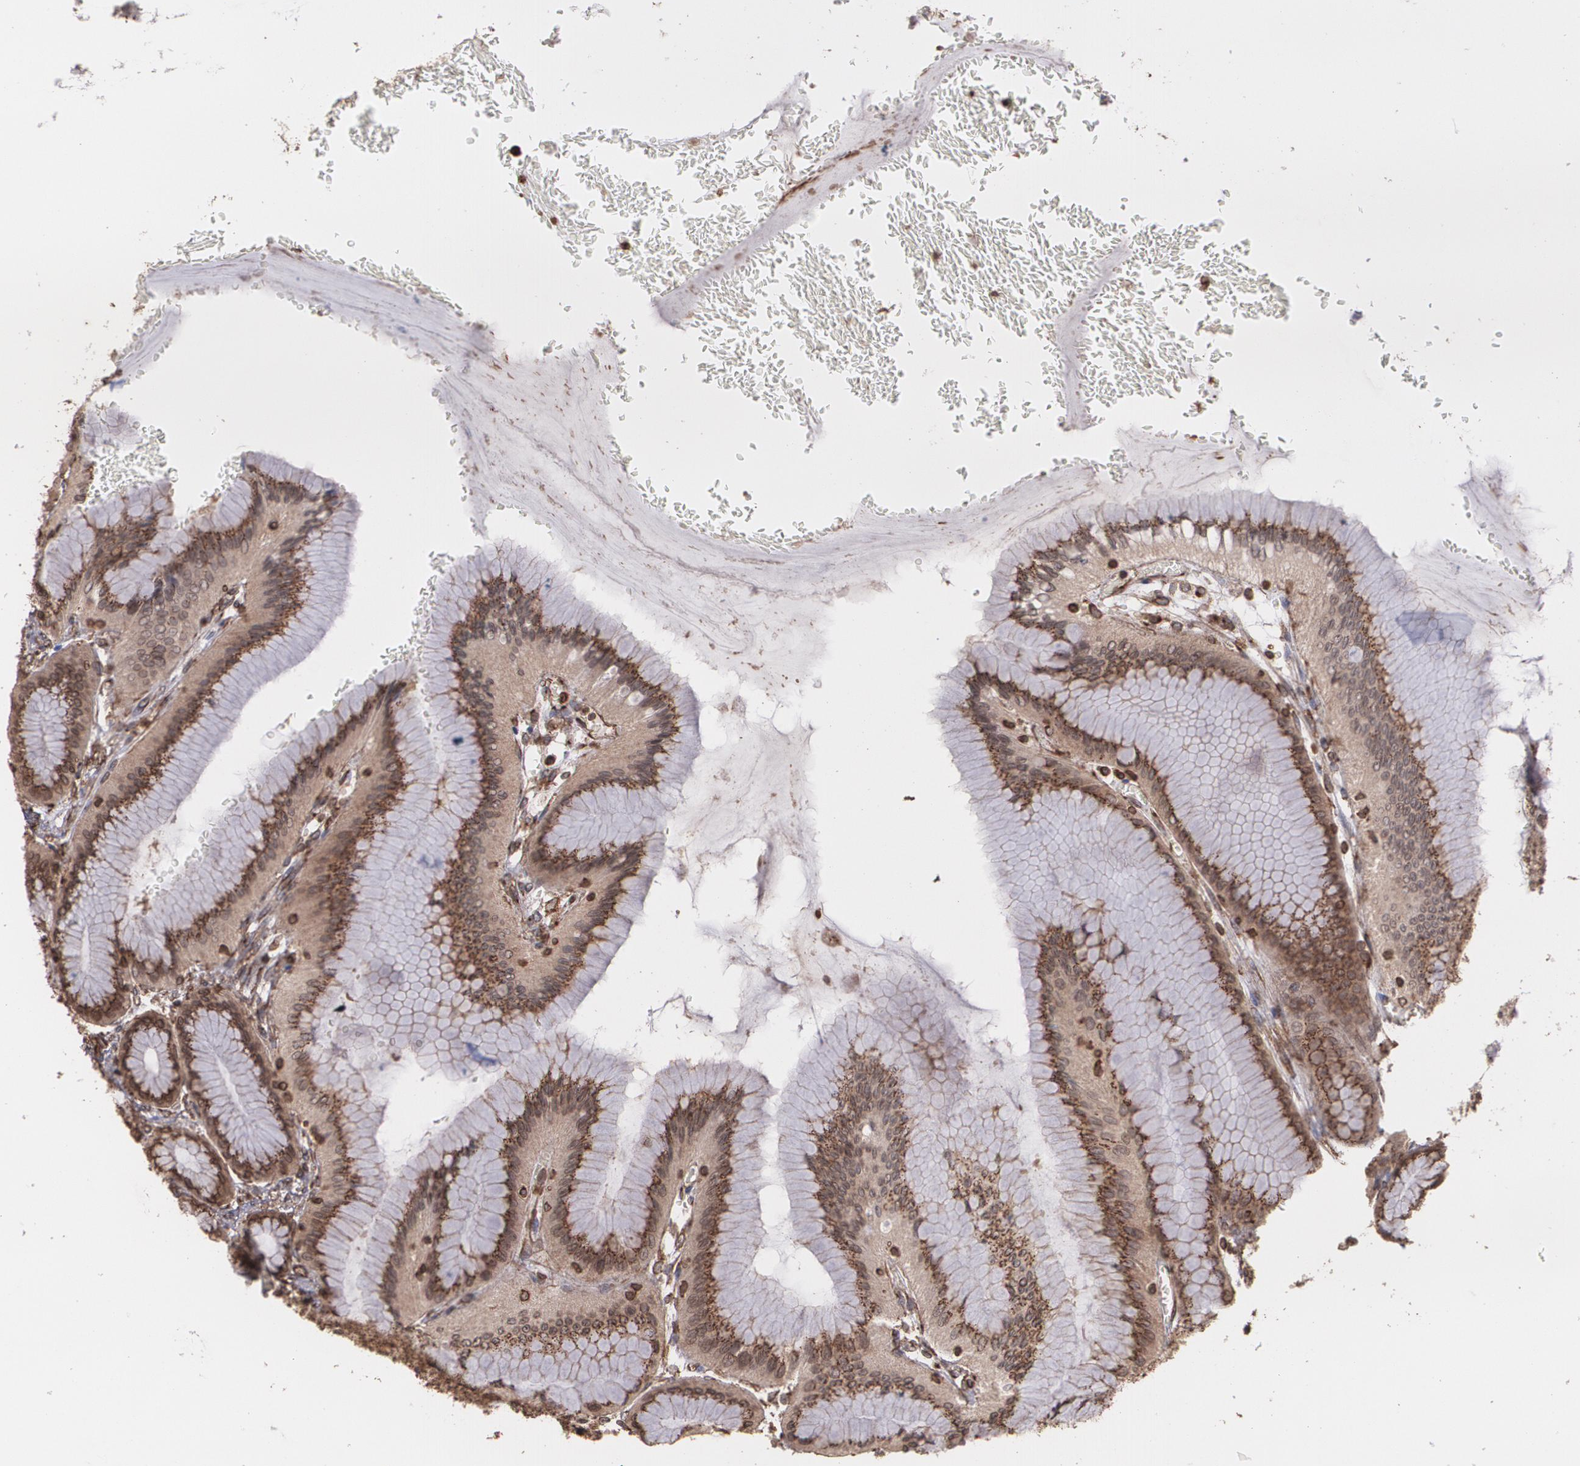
{"staining": {"intensity": "strong", "quantity": ">75%", "location": "cytoplasmic/membranous"}, "tissue": "stomach", "cell_type": "Glandular cells", "image_type": "normal", "snomed": [{"axis": "morphology", "description": "Normal tissue, NOS"}, {"axis": "morphology", "description": "Adenocarcinoma, NOS"}, {"axis": "topography", "description": "Stomach"}, {"axis": "topography", "description": "Stomach, lower"}], "caption": "Immunohistochemical staining of normal human stomach reveals >75% levels of strong cytoplasmic/membranous protein staining in approximately >75% of glandular cells. The protein of interest is shown in brown color, while the nuclei are stained blue.", "gene": "TRIP11", "patient": {"sex": "female", "age": 65}}